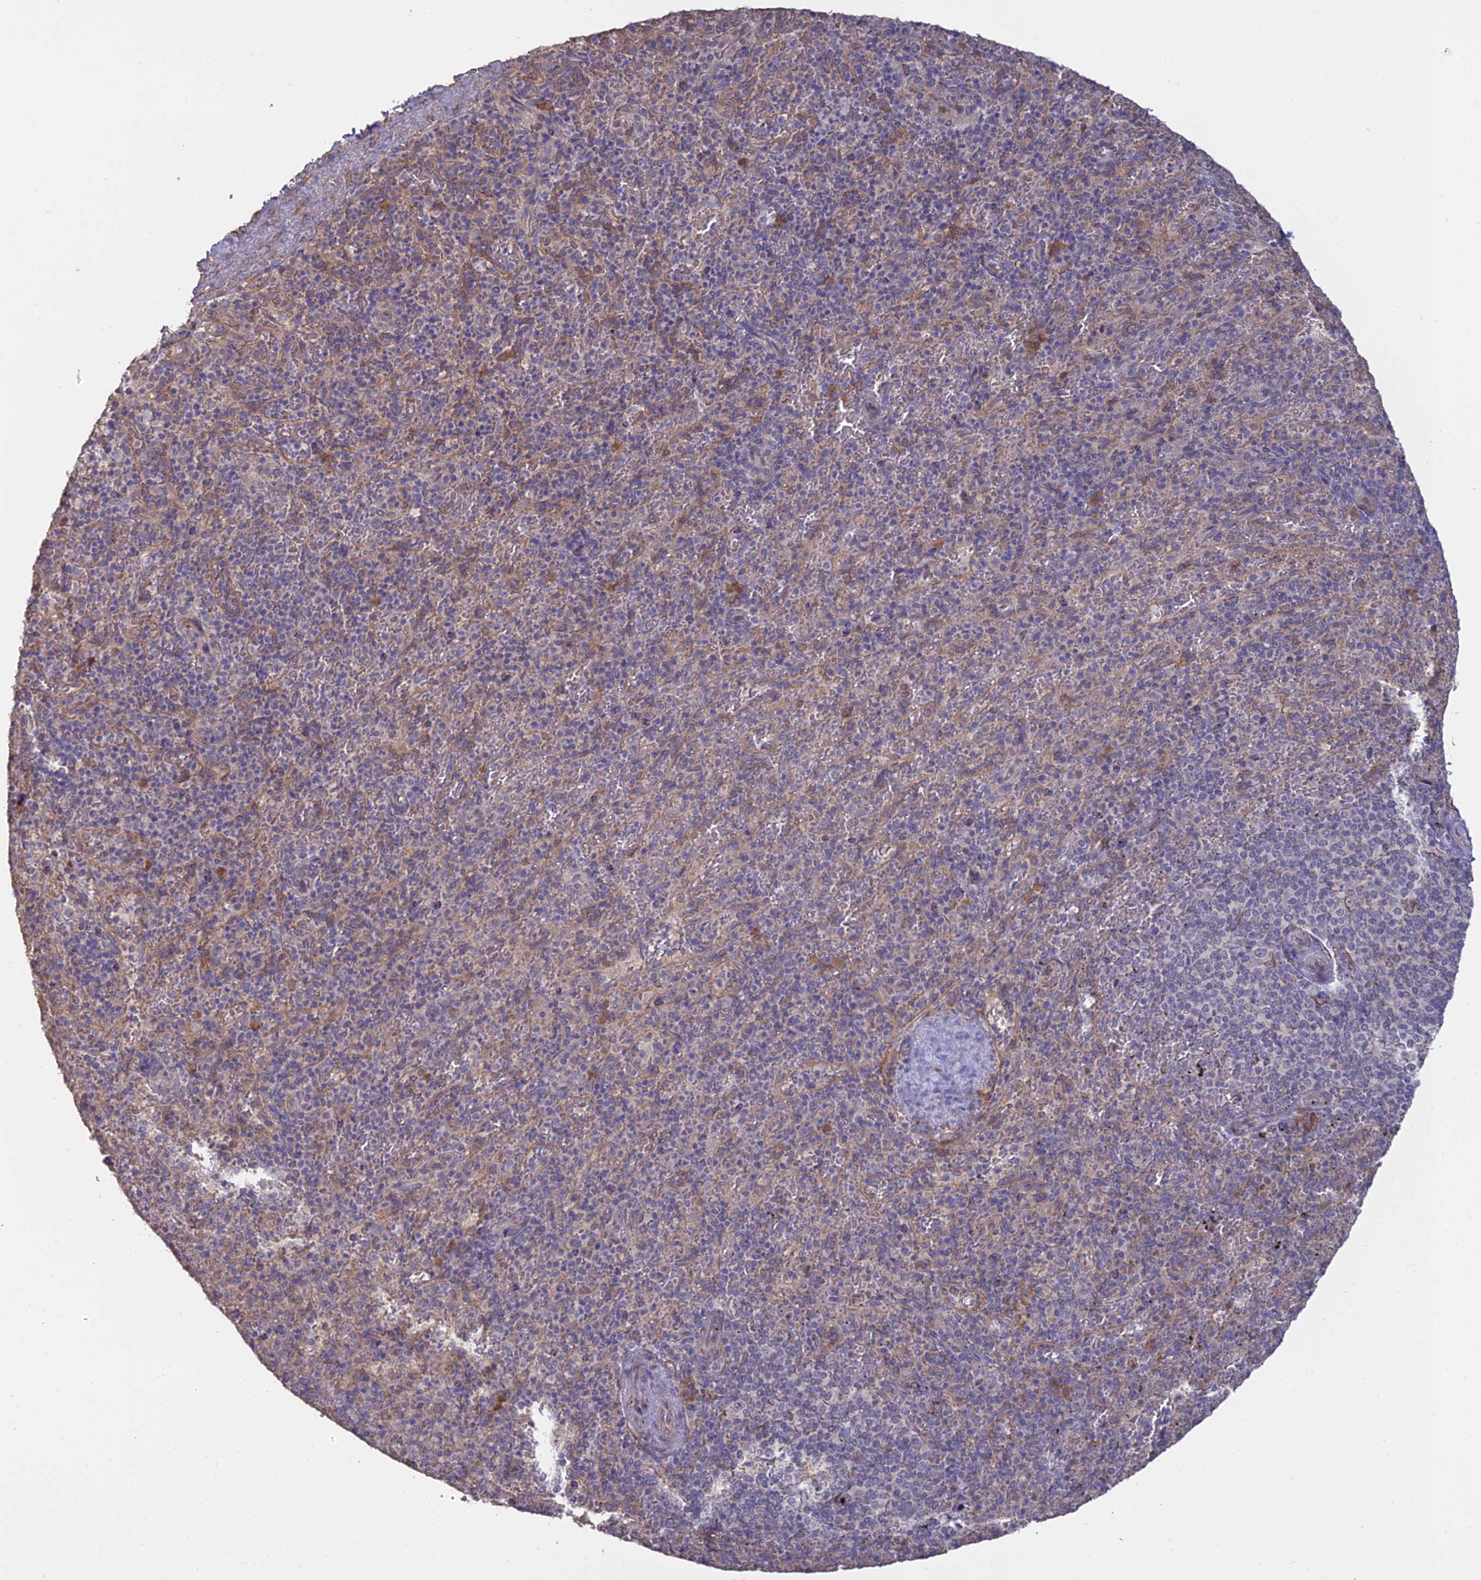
{"staining": {"intensity": "negative", "quantity": "none", "location": "none"}, "tissue": "spleen", "cell_type": "Cells in red pulp", "image_type": "normal", "snomed": [{"axis": "morphology", "description": "Normal tissue, NOS"}, {"axis": "topography", "description": "Spleen"}], "caption": "Cells in red pulp are negative for brown protein staining in unremarkable spleen. Brightfield microscopy of immunohistochemistry stained with DAB (brown) and hematoxylin (blue), captured at high magnification.", "gene": "PPIC", "patient": {"sex": "male", "age": 82}}